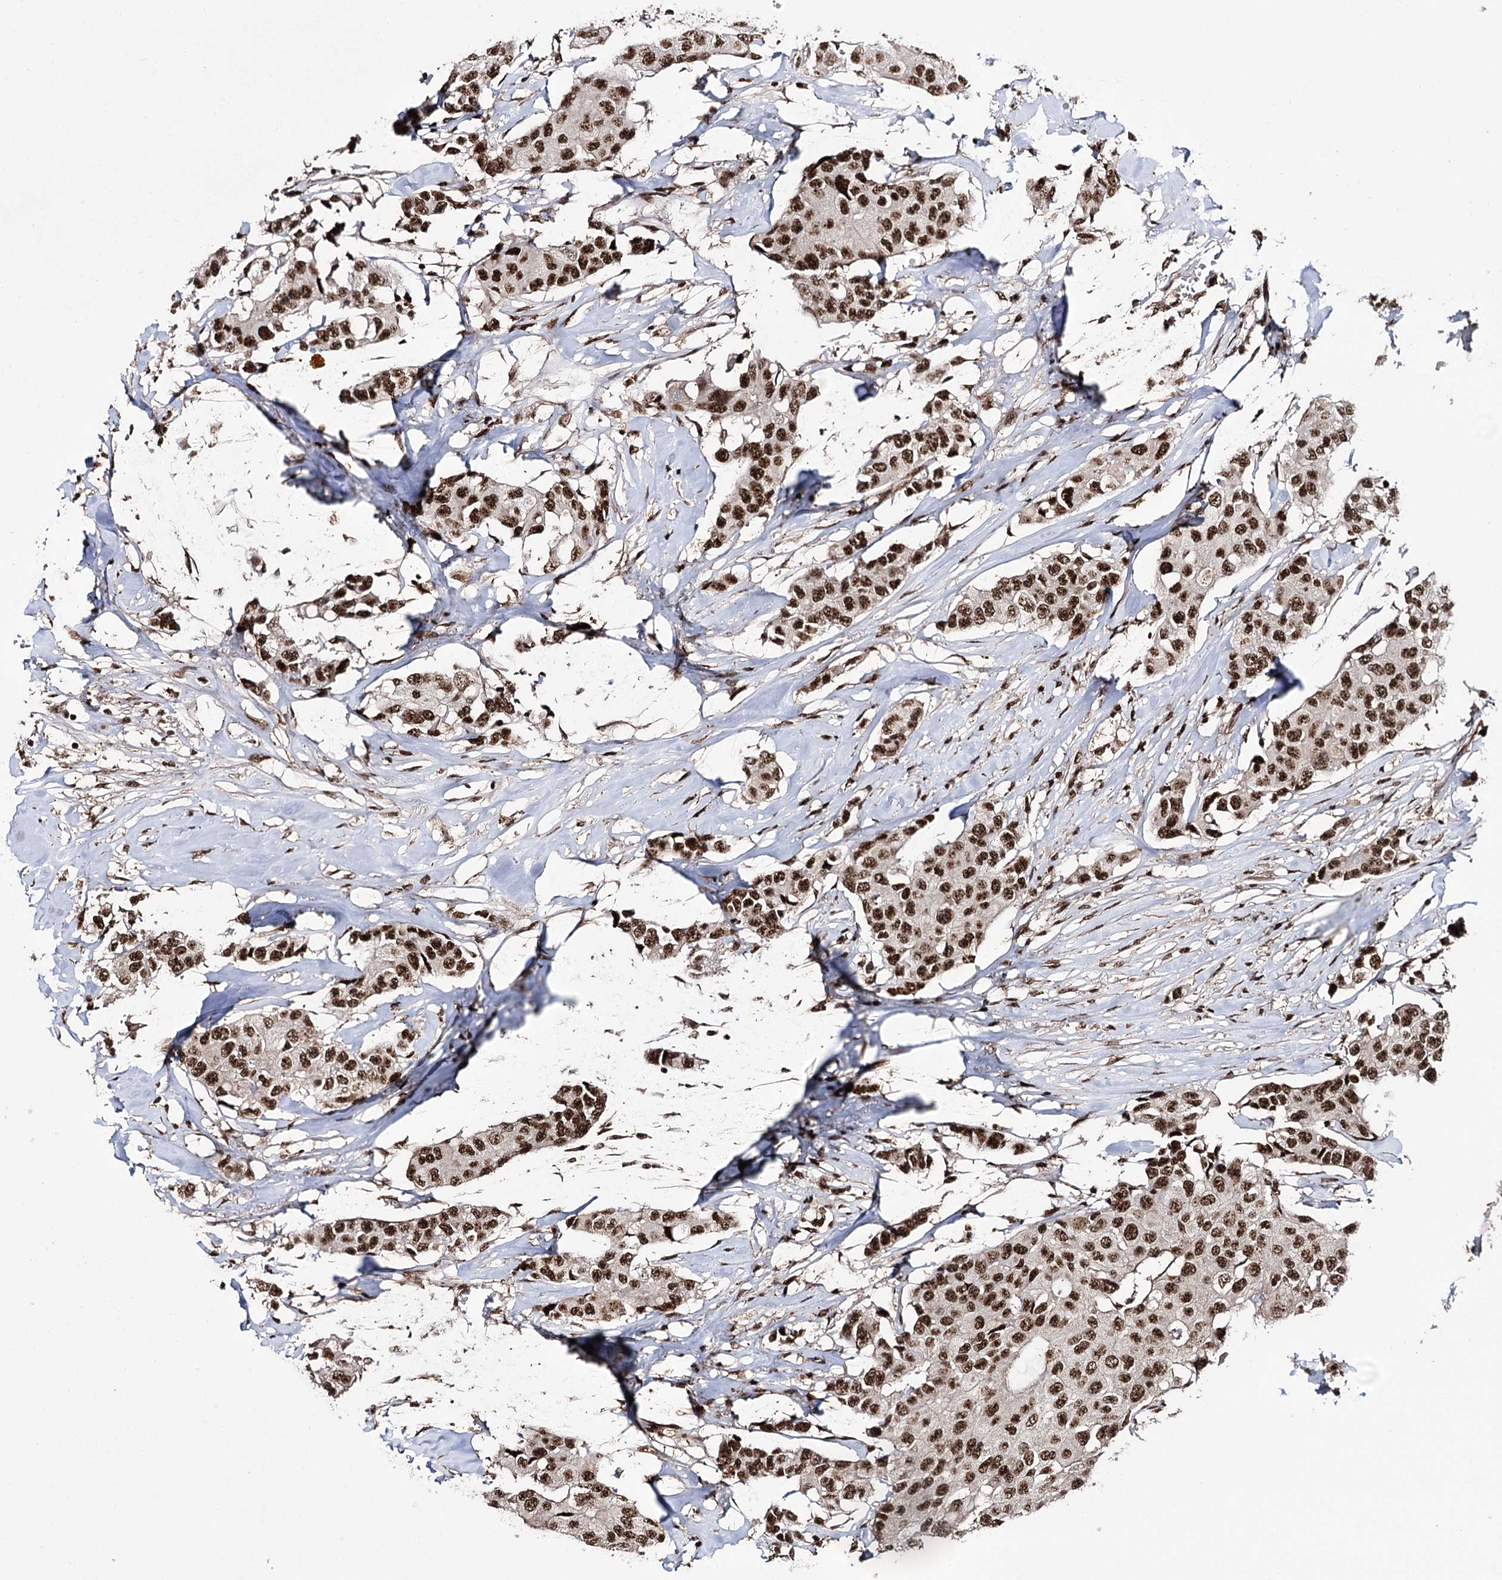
{"staining": {"intensity": "strong", "quantity": ">75%", "location": "nuclear"}, "tissue": "breast cancer", "cell_type": "Tumor cells", "image_type": "cancer", "snomed": [{"axis": "morphology", "description": "Duct carcinoma"}, {"axis": "topography", "description": "Breast"}], "caption": "High-power microscopy captured an immunohistochemistry photomicrograph of infiltrating ductal carcinoma (breast), revealing strong nuclear expression in about >75% of tumor cells. (brown staining indicates protein expression, while blue staining denotes nuclei).", "gene": "PRPF40A", "patient": {"sex": "female", "age": 80}}